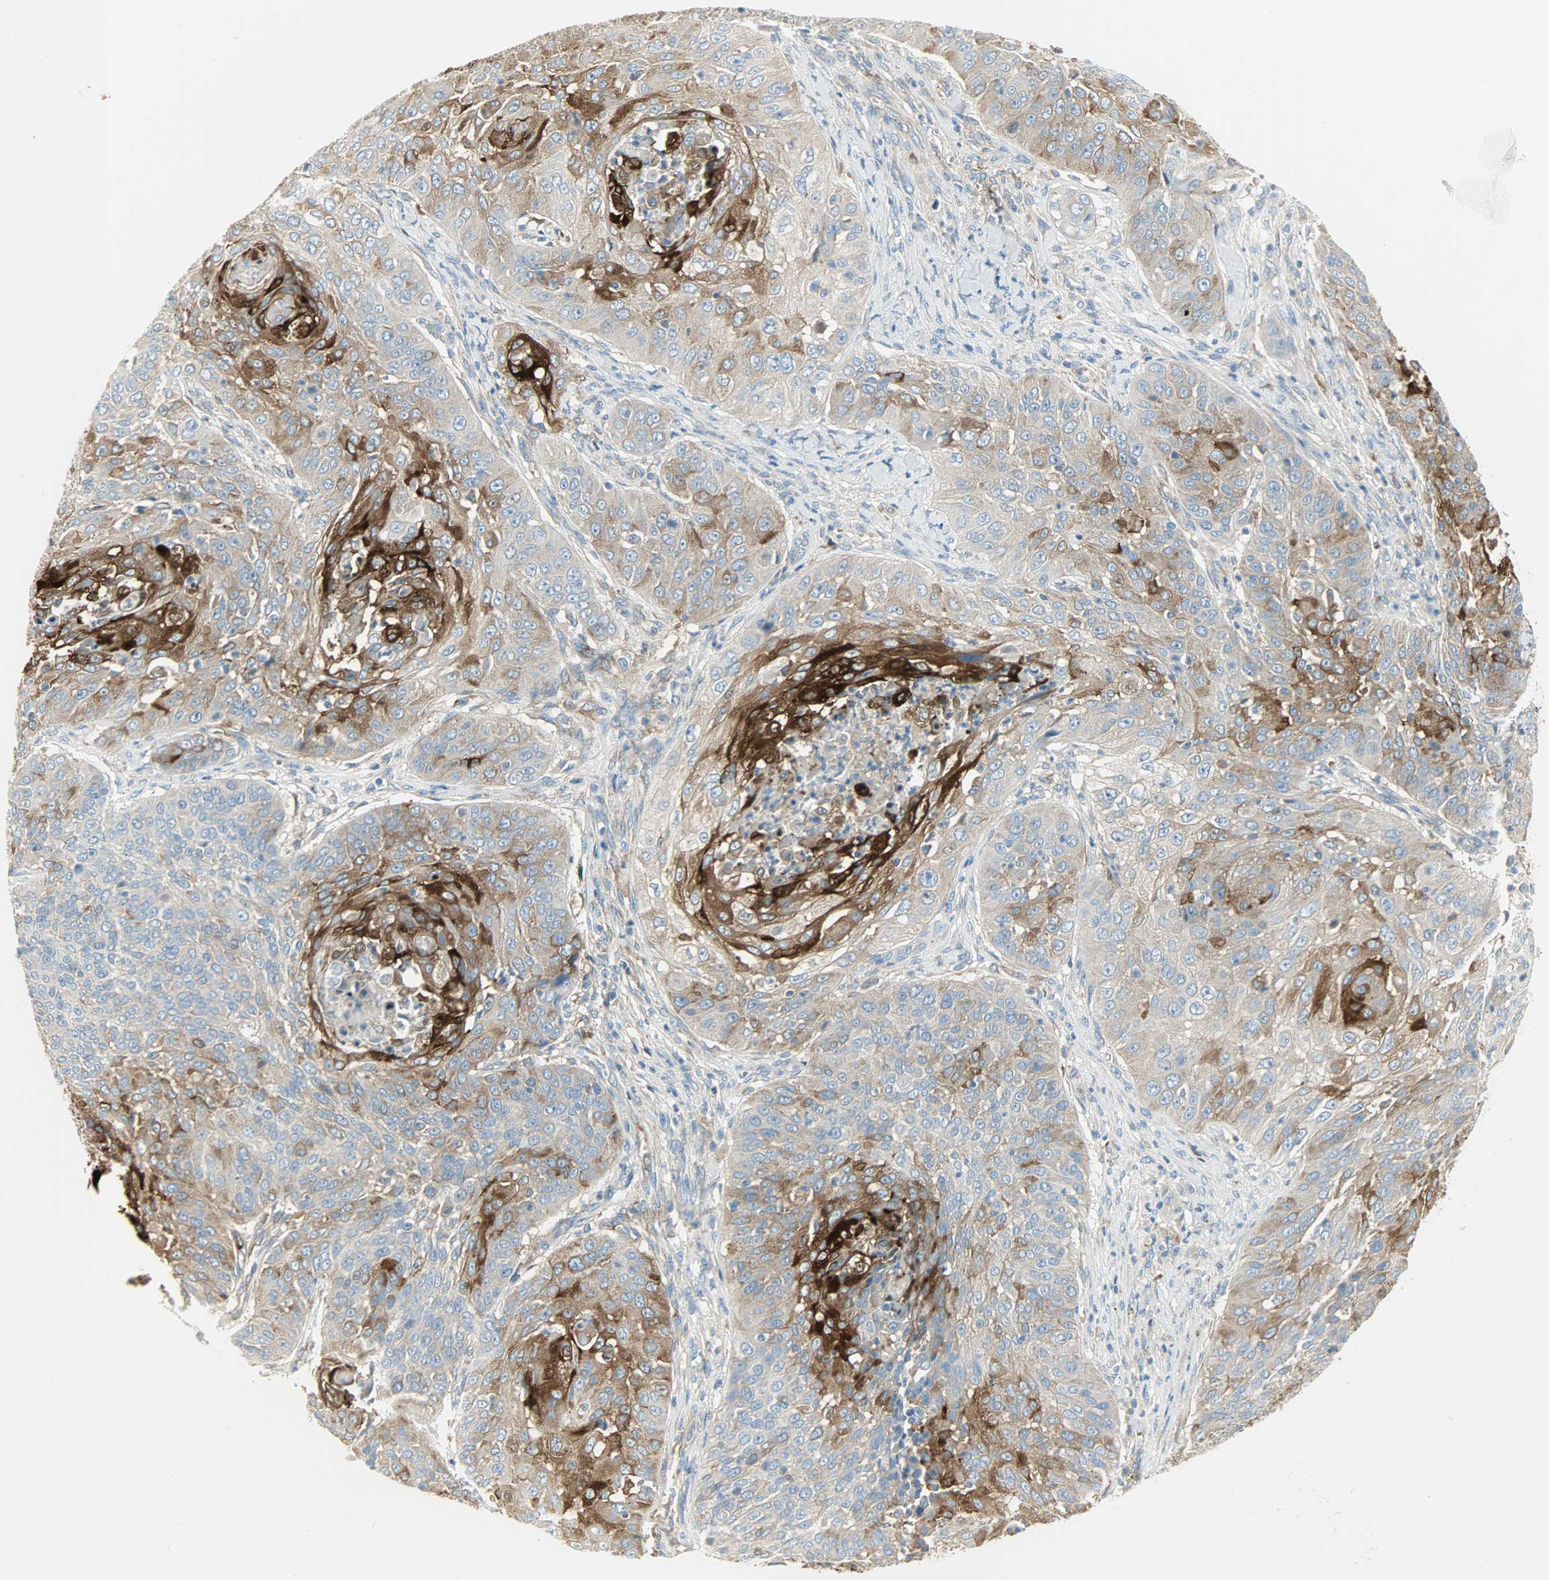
{"staining": {"intensity": "strong", "quantity": ">75%", "location": "cytoplasmic/membranous"}, "tissue": "cervical cancer", "cell_type": "Tumor cells", "image_type": "cancer", "snomed": [{"axis": "morphology", "description": "Squamous cell carcinoma, NOS"}, {"axis": "topography", "description": "Cervix"}], "caption": "A high-resolution image shows IHC staining of cervical squamous cell carcinoma, which demonstrates strong cytoplasmic/membranous staining in approximately >75% of tumor cells.", "gene": "WARS1", "patient": {"sex": "female", "age": 64}}